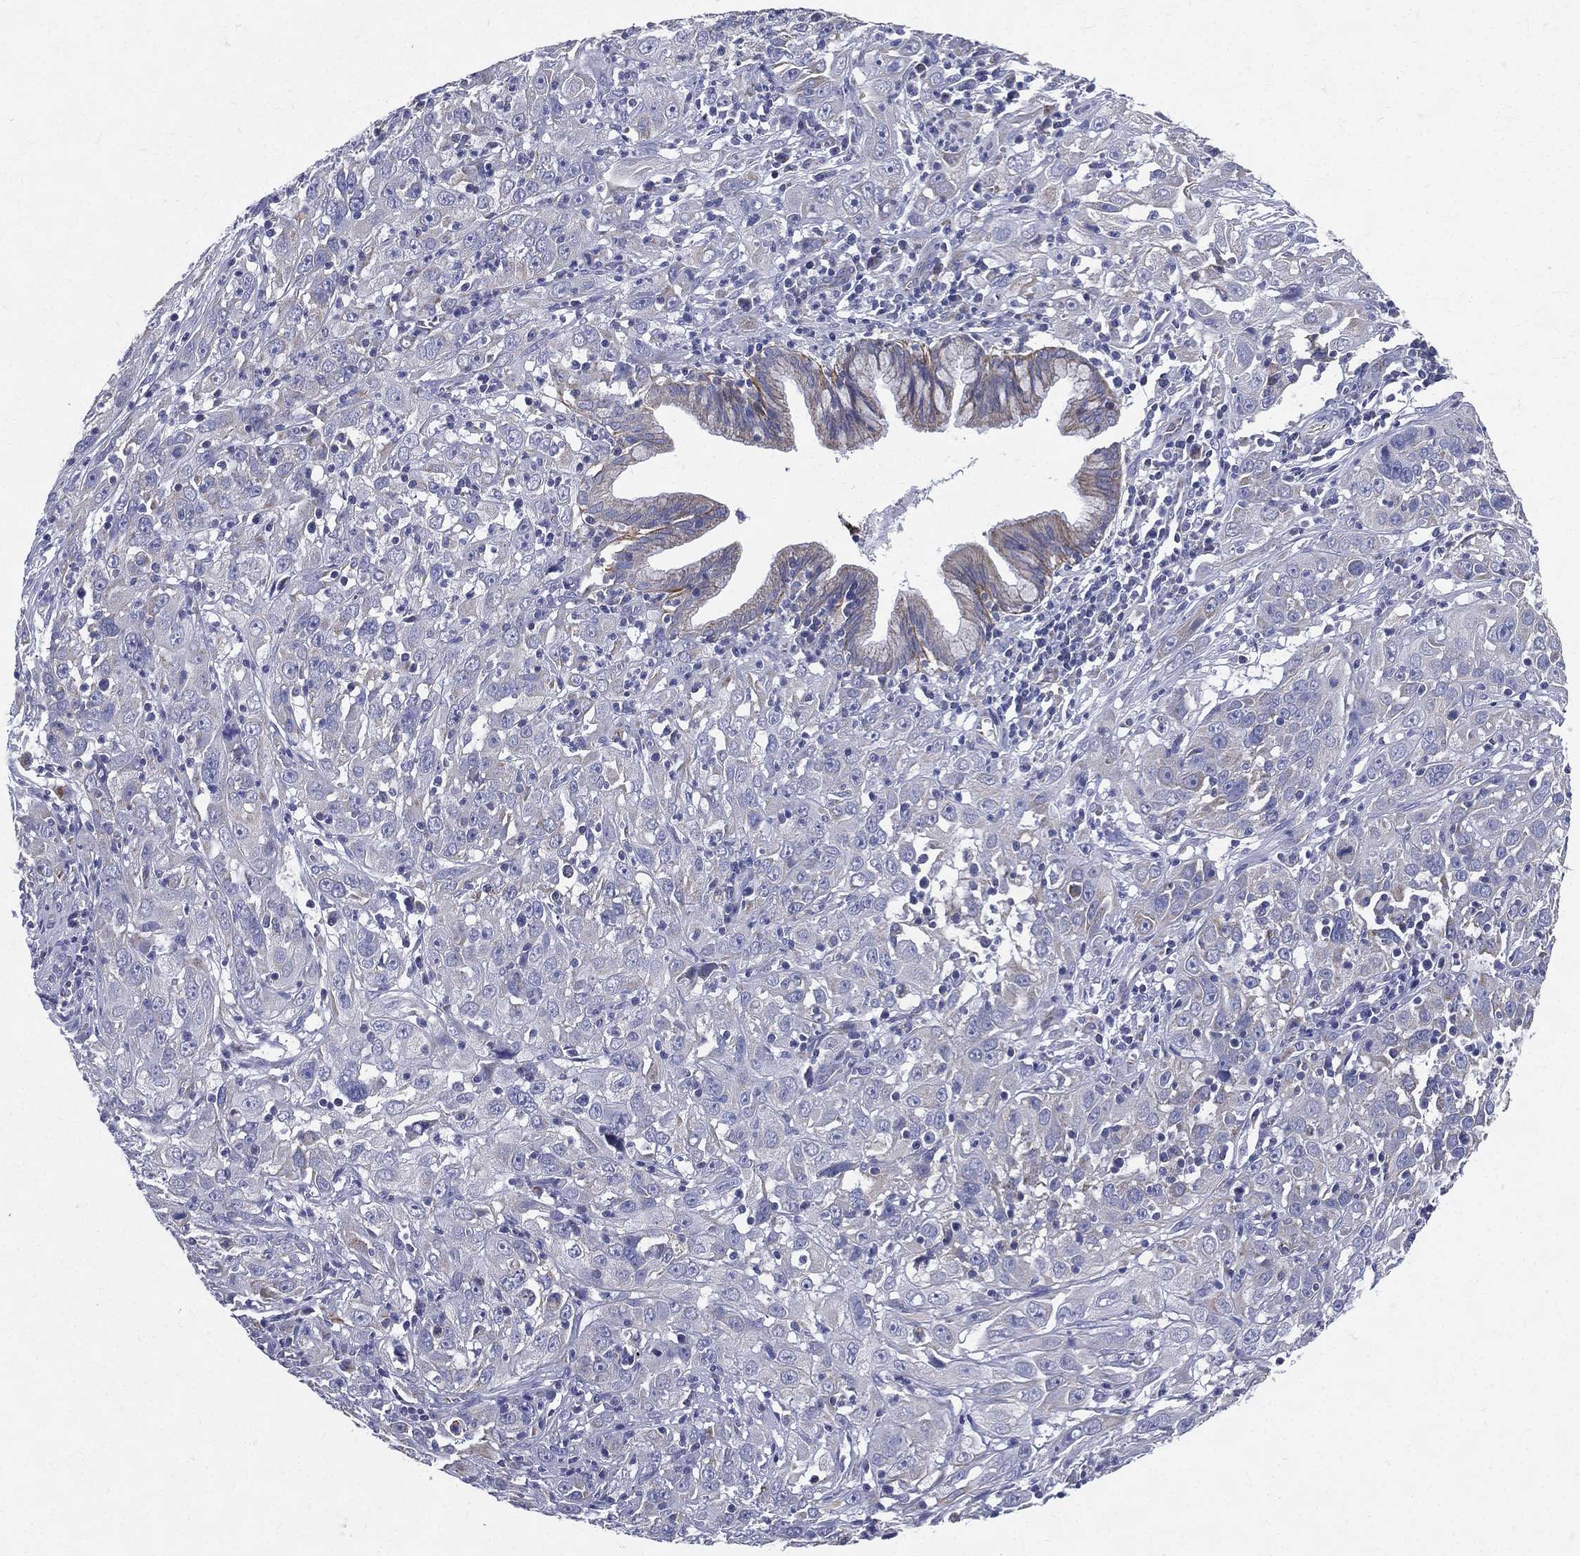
{"staining": {"intensity": "negative", "quantity": "none", "location": "none"}, "tissue": "cervical cancer", "cell_type": "Tumor cells", "image_type": "cancer", "snomed": [{"axis": "morphology", "description": "Squamous cell carcinoma, NOS"}, {"axis": "topography", "description": "Cervix"}], "caption": "Tumor cells are negative for brown protein staining in cervical cancer (squamous cell carcinoma). (Immunohistochemistry (ihc), brightfield microscopy, high magnification).", "gene": "PWWP3A", "patient": {"sex": "female", "age": 32}}